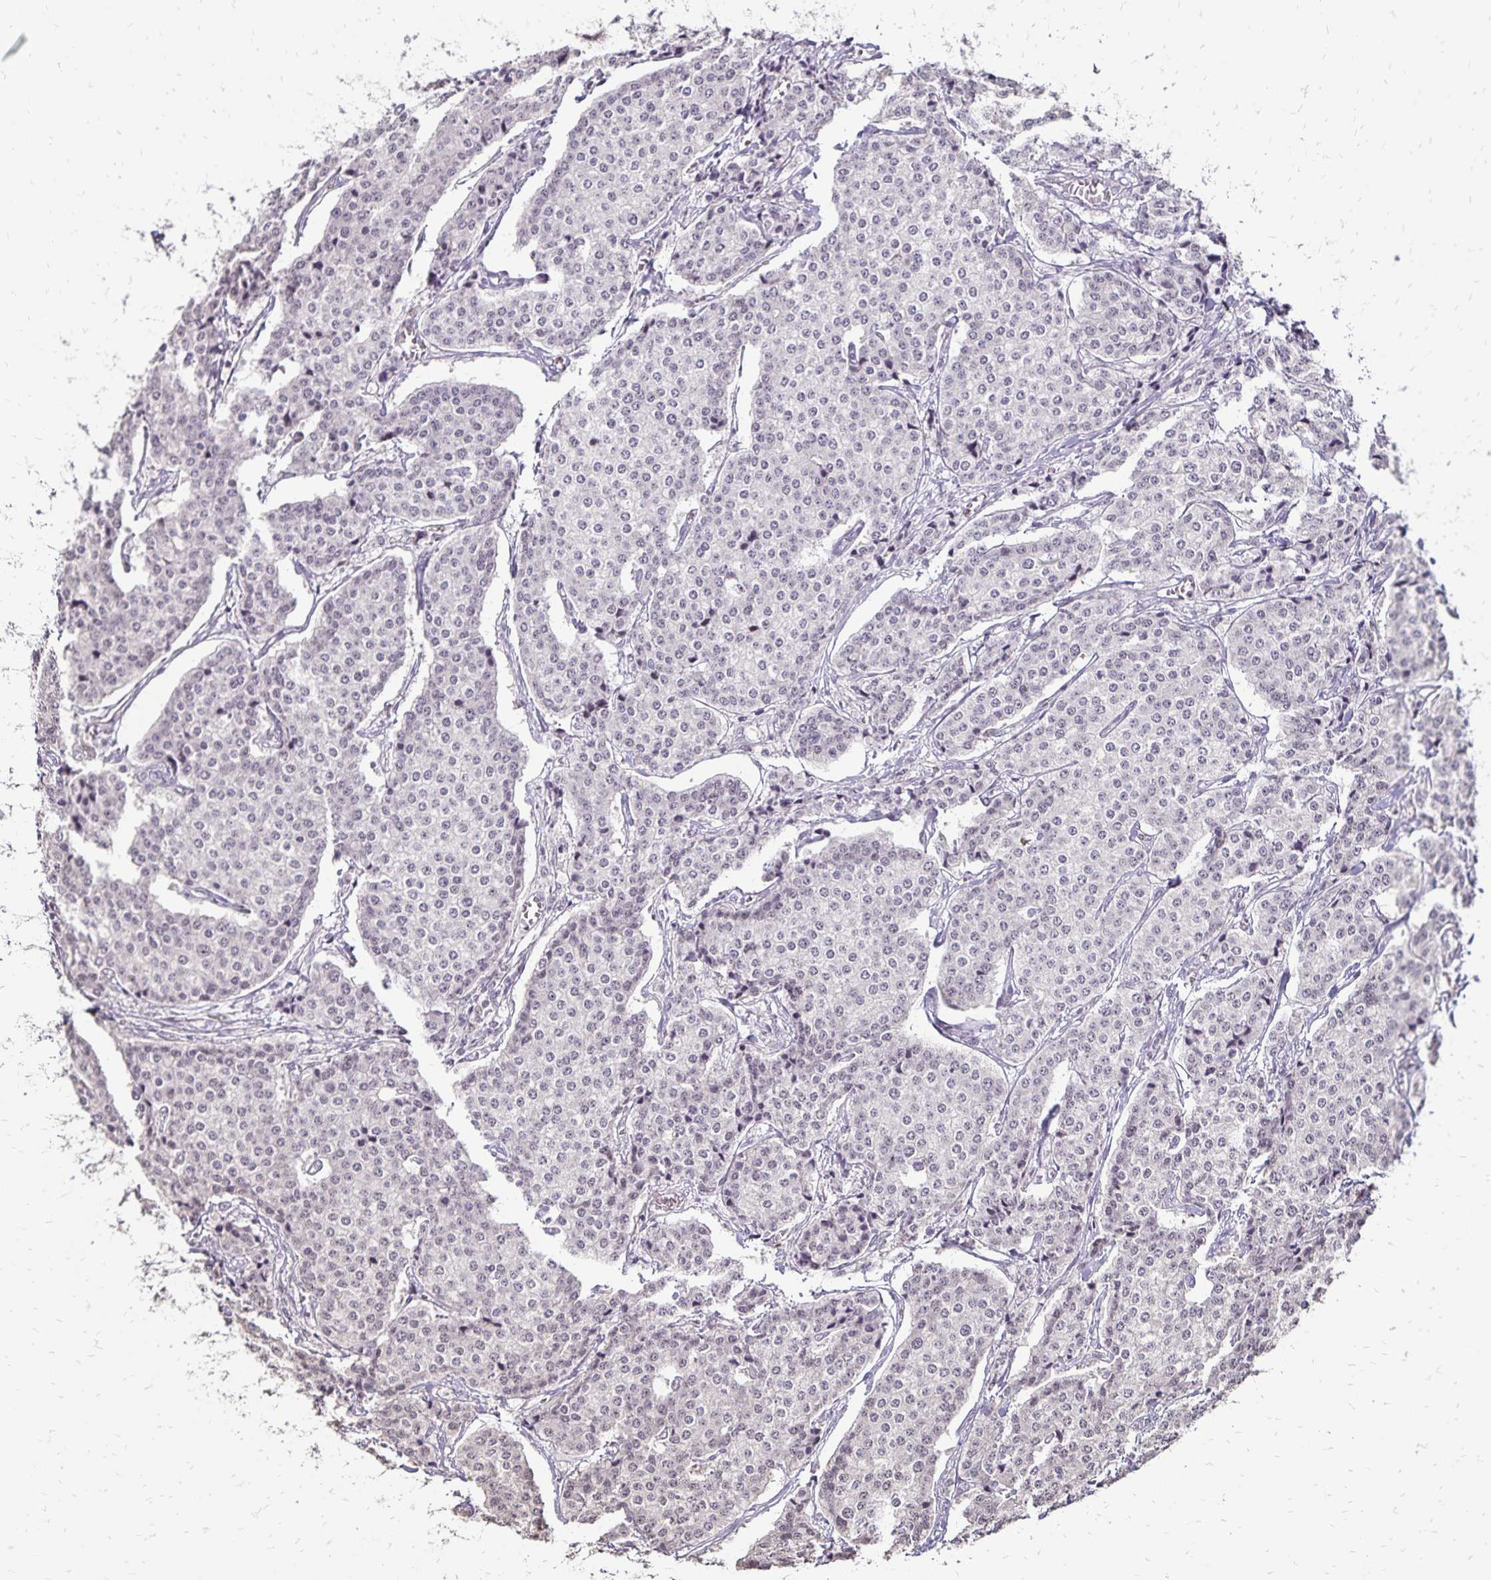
{"staining": {"intensity": "negative", "quantity": "none", "location": "none"}, "tissue": "carcinoid", "cell_type": "Tumor cells", "image_type": "cancer", "snomed": [{"axis": "morphology", "description": "Carcinoid, malignant, NOS"}, {"axis": "topography", "description": "Small intestine"}], "caption": "There is no significant staining in tumor cells of carcinoid. (DAB (3,3'-diaminobenzidine) immunohistochemistry (IHC) visualized using brightfield microscopy, high magnification).", "gene": "POLB", "patient": {"sex": "female", "age": 64}}